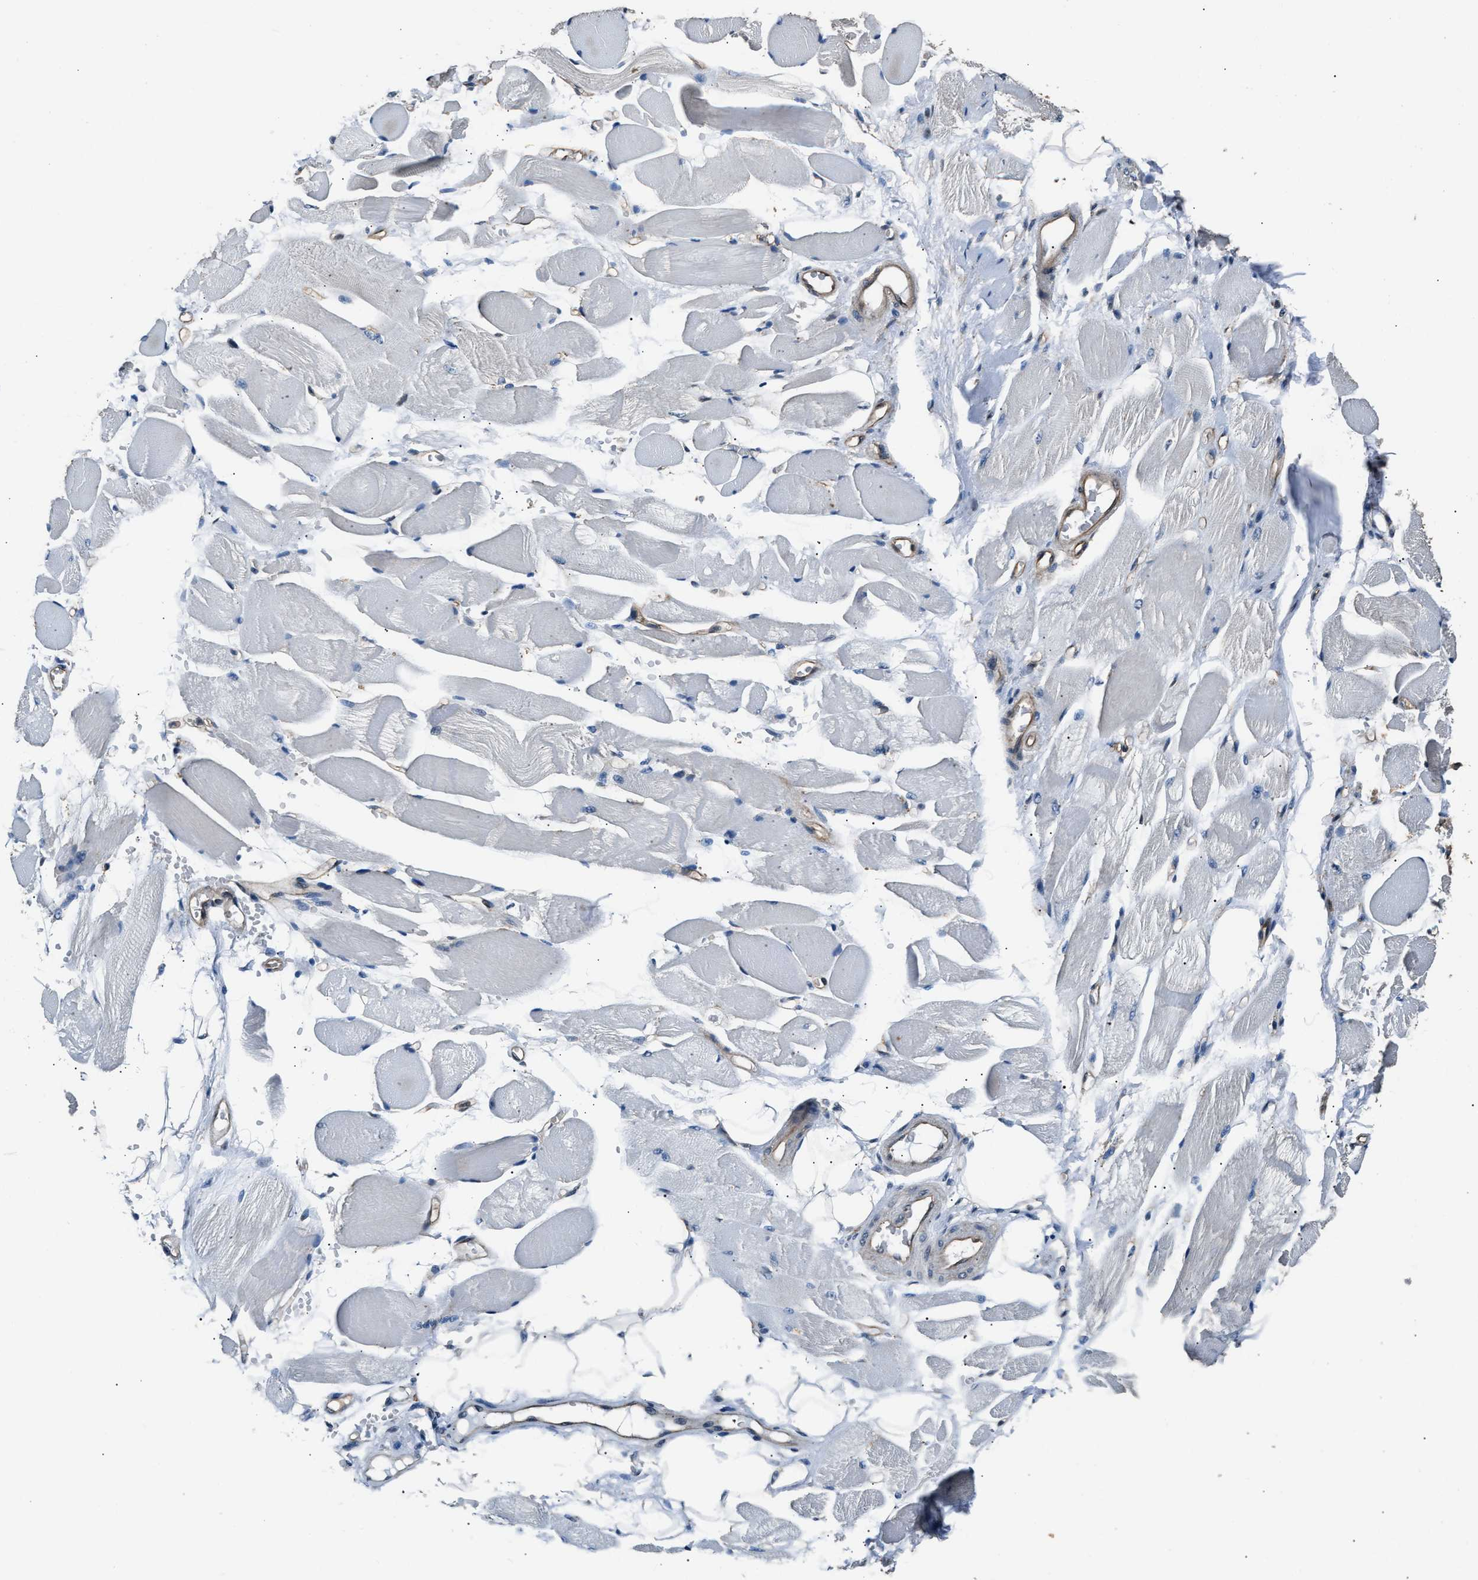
{"staining": {"intensity": "negative", "quantity": "none", "location": "none"}, "tissue": "skeletal muscle", "cell_type": "Myocytes", "image_type": "normal", "snomed": [{"axis": "morphology", "description": "Normal tissue, NOS"}, {"axis": "topography", "description": "Skeletal muscle"}, {"axis": "topography", "description": "Peripheral nerve tissue"}], "caption": "This is an immunohistochemistry (IHC) image of benign human skeletal muscle. There is no expression in myocytes.", "gene": "DFFA", "patient": {"sex": "female", "age": 84}}